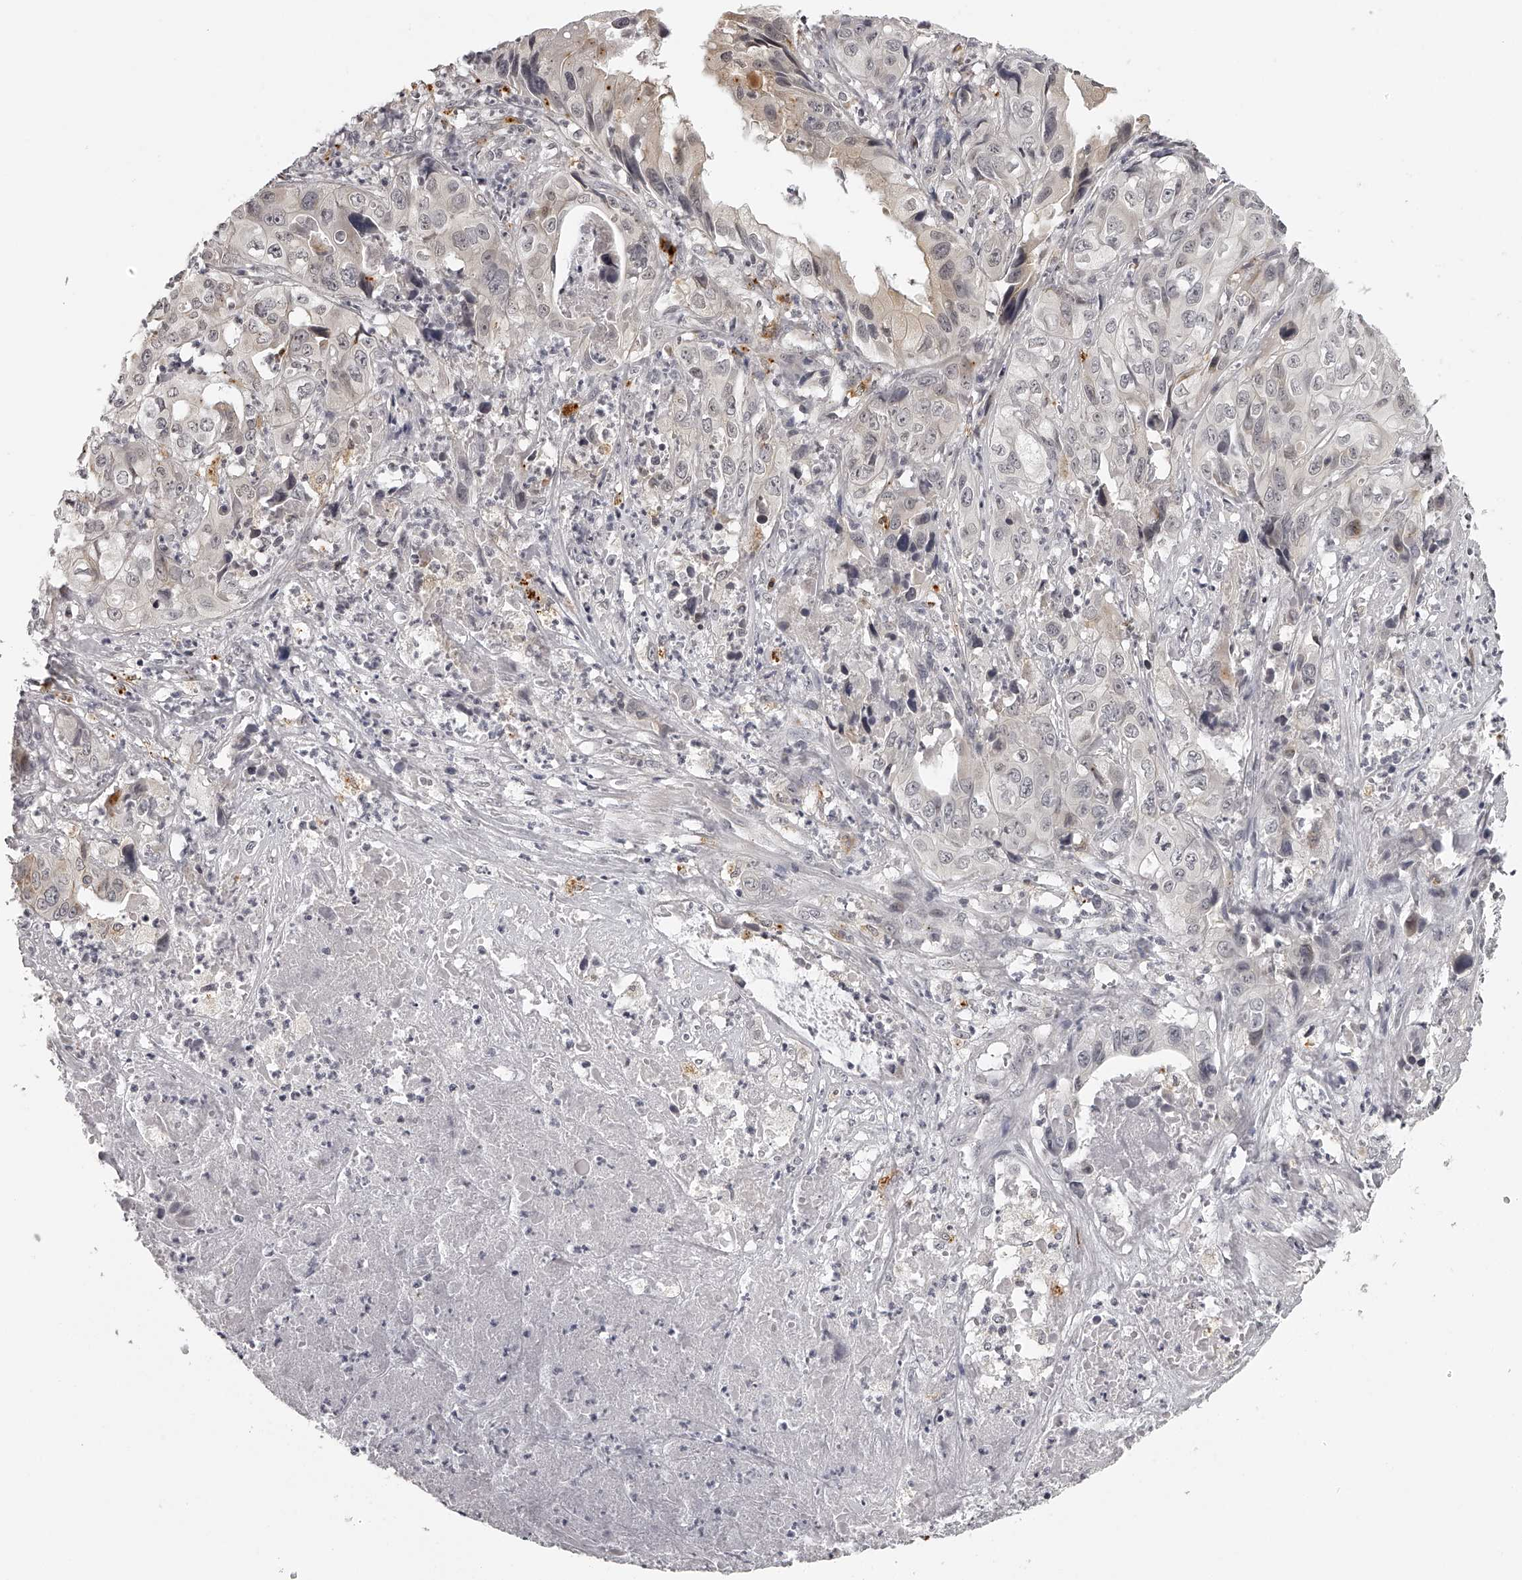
{"staining": {"intensity": "negative", "quantity": "none", "location": "none"}, "tissue": "liver cancer", "cell_type": "Tumor cells", "image_type": "cancer", "snomed": [{"axis": "morphology", "description": "Cholangiocarcinoma"}, {"axis": "topography", "description": "Liver"}], "caption": "This is an immunohistochemistry (IHC) histopathology image of liver cancer. There is no positivity in tumor cells.", "gene": "RNF220", "patient": {"sex": "female", "age": 61}}